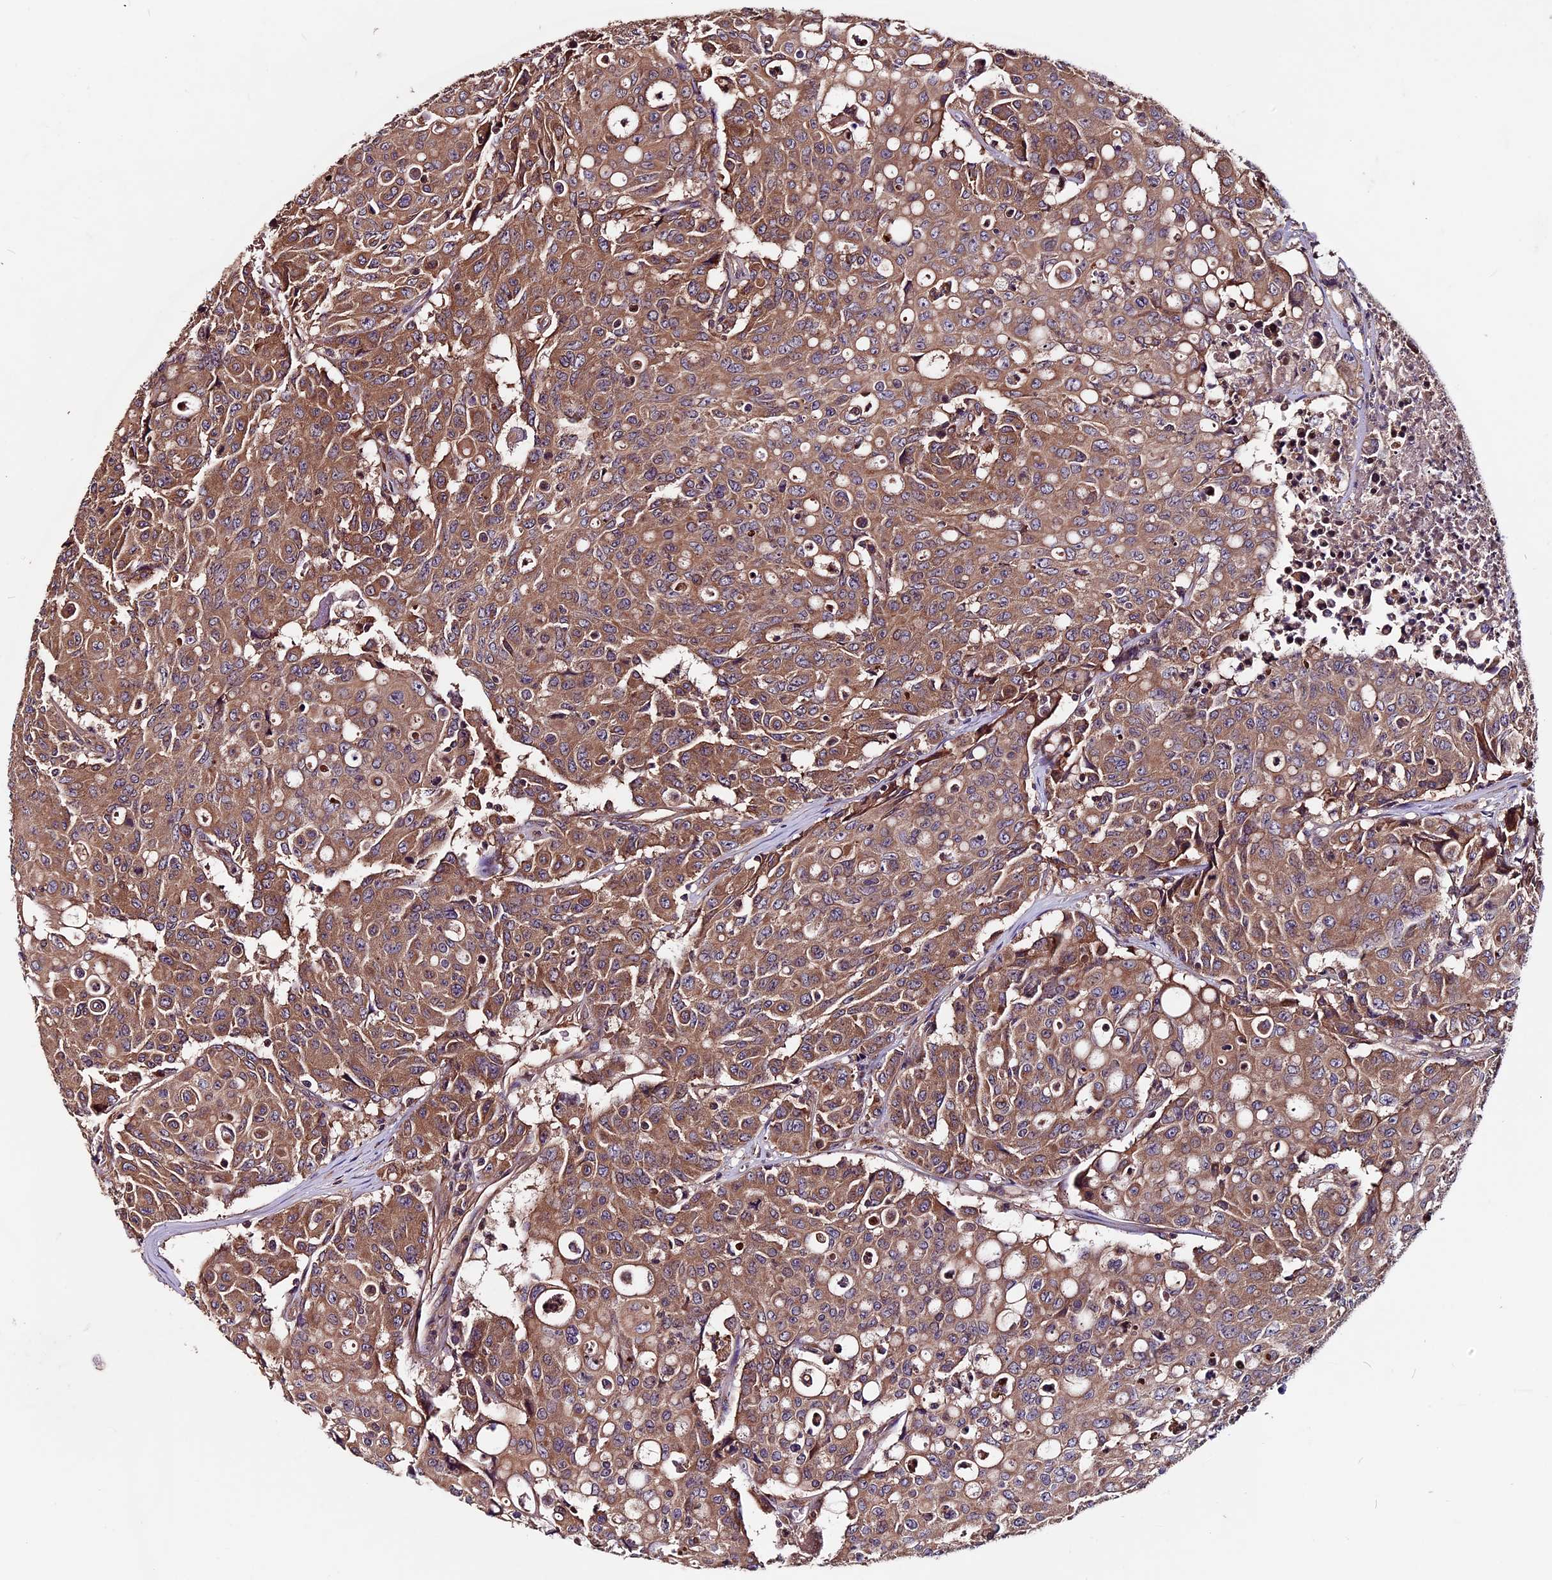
{"staining": {"intensity": "moderate", "quantity": ">75%", "location": "cytoplasmic/membranous"}, "tissue": "colorectal cancer", "cell_type": "Tumor cells", "image_type": "cancer", "snomed": [{"axis": "morphology", "description": "Adenocarcinoma, NOS"}, {"axis": "topography", "description": "Colon"}], "caption": "The micrograph reveals staining of colorectal adenocarcinoma, revealing moderate cytoplasmic/membranous protein positivity (brown color) within tumor cells.", "gene": "ZNF598", "patient": {"sex": "male", "age": 51}}